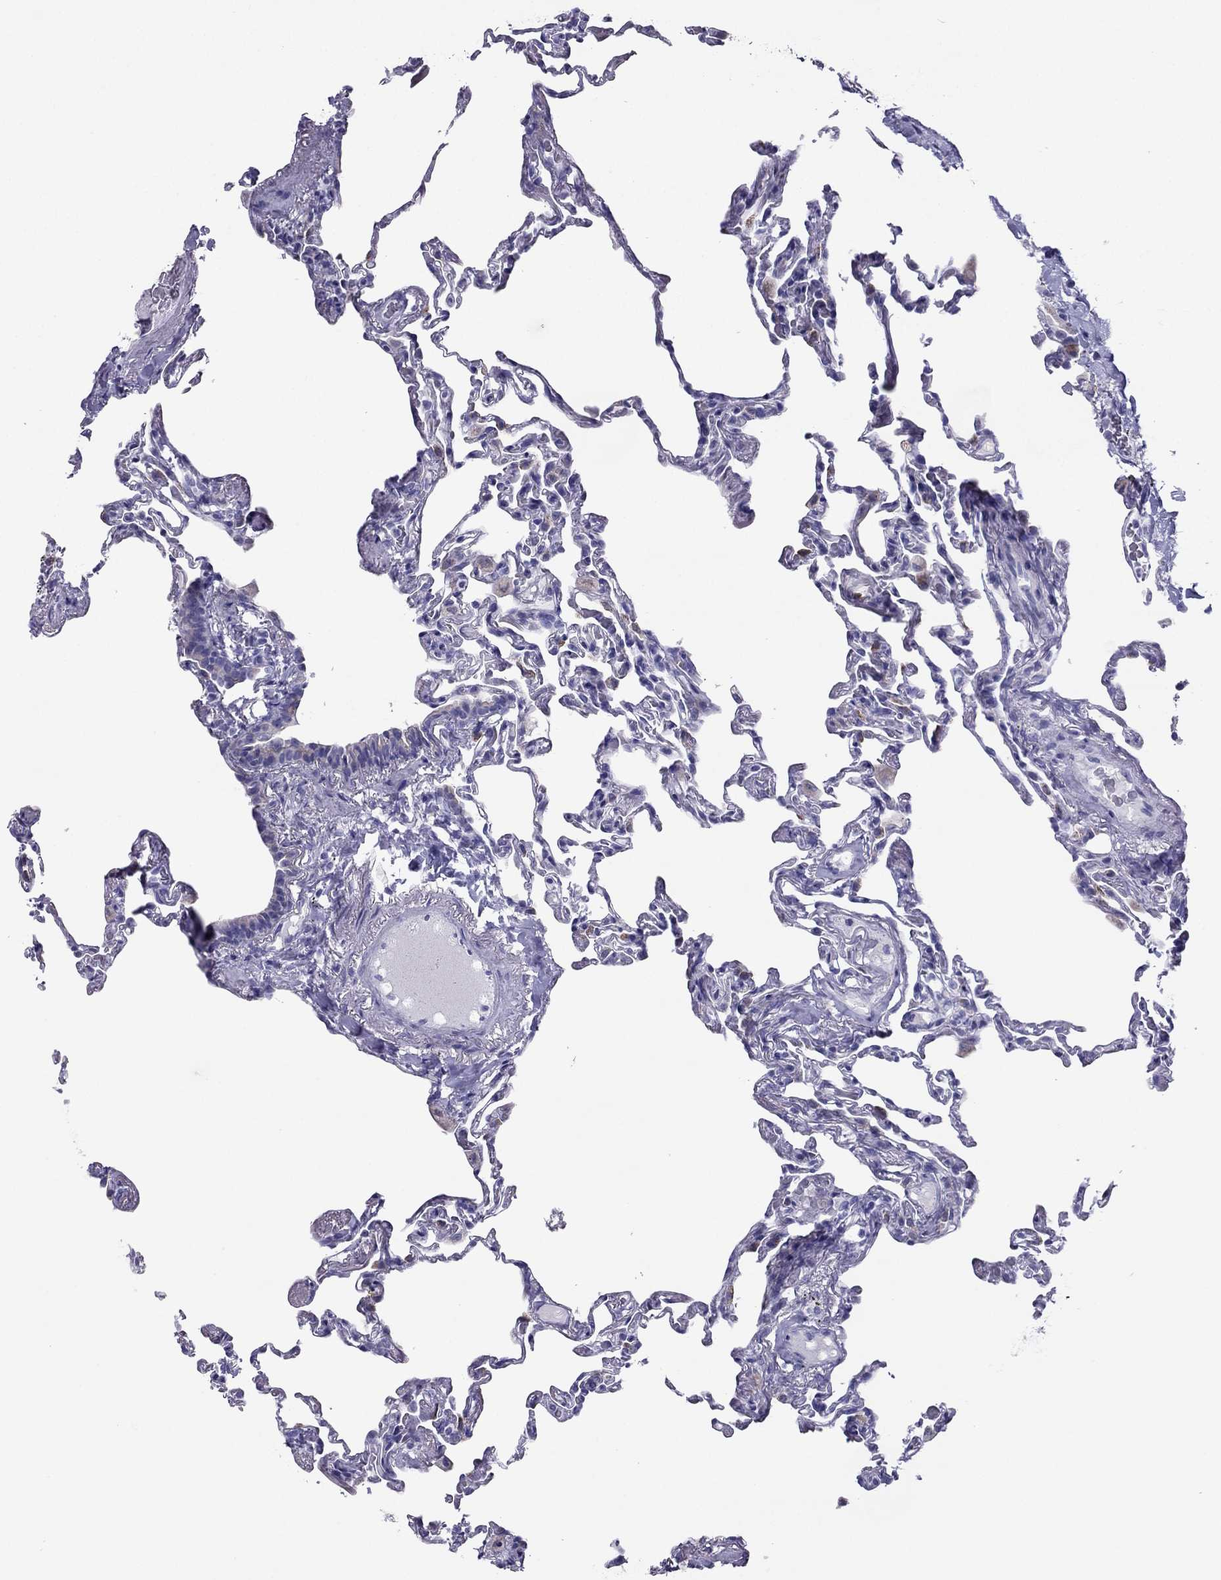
{"staining": {"intensity": "negative", "quantity": "none", "location": "none"}, "tissue": "lung", "cell_type": "Alveolar cells", "image_type": "normal", "snomed": [{"axis": "morphology", "description": "Normal tissue, NOS"}, {"axis": "topography", "description": "Lung"}], "caption": "Alveolar cells are negative for protein expression in benign human lung. (DAB (3,3'-diaminobenzidine) immunohistochemistry (IHC) visualized using brightfield microscopy, high magnification).", "gene": "MAEL", "patient": {"sex": "female", "age": 57}}